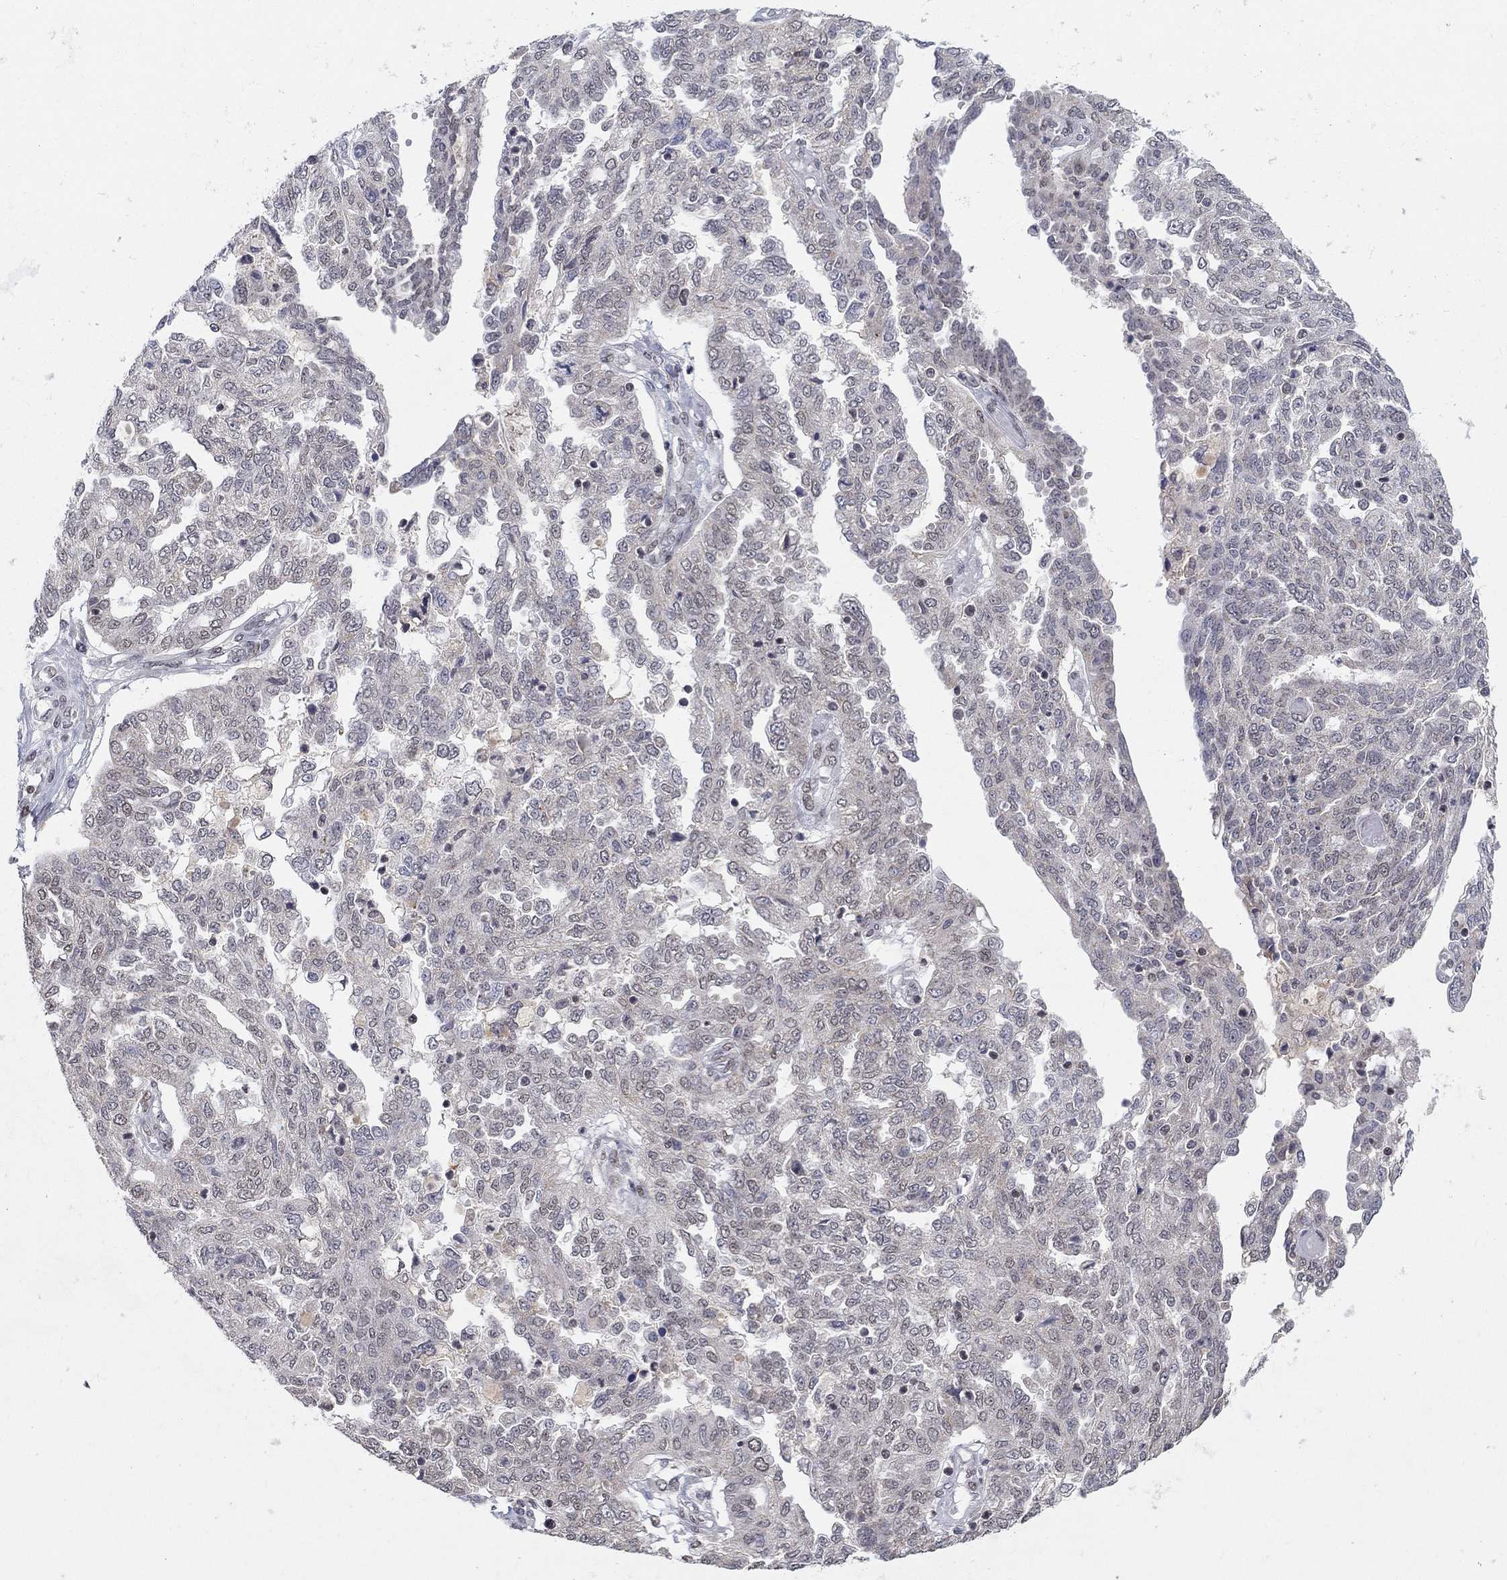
{"staining": {"intensity": "negative", "quantity": "none", "location": "none"}, "tissue": "ovarian cancer", "cell_type": "Tumor cells", "image_type": "cancer", "snomed": [{"axis": "morphology", "description": "Cystadenocarcinoma, serous, NOS"}, {"axis": "topography", "description": "Ovary"}], "caption": "This histopathology image is of ovarian cancer (serous cystadenocarcinoma) stained with immunohistochemistry (IHC) to label a protein in brown with the nuclei are counter-stained blue. There is no staining in tumor cells.", "gene": "KLF12", "patient": {"sex": "female", "age": 67}}